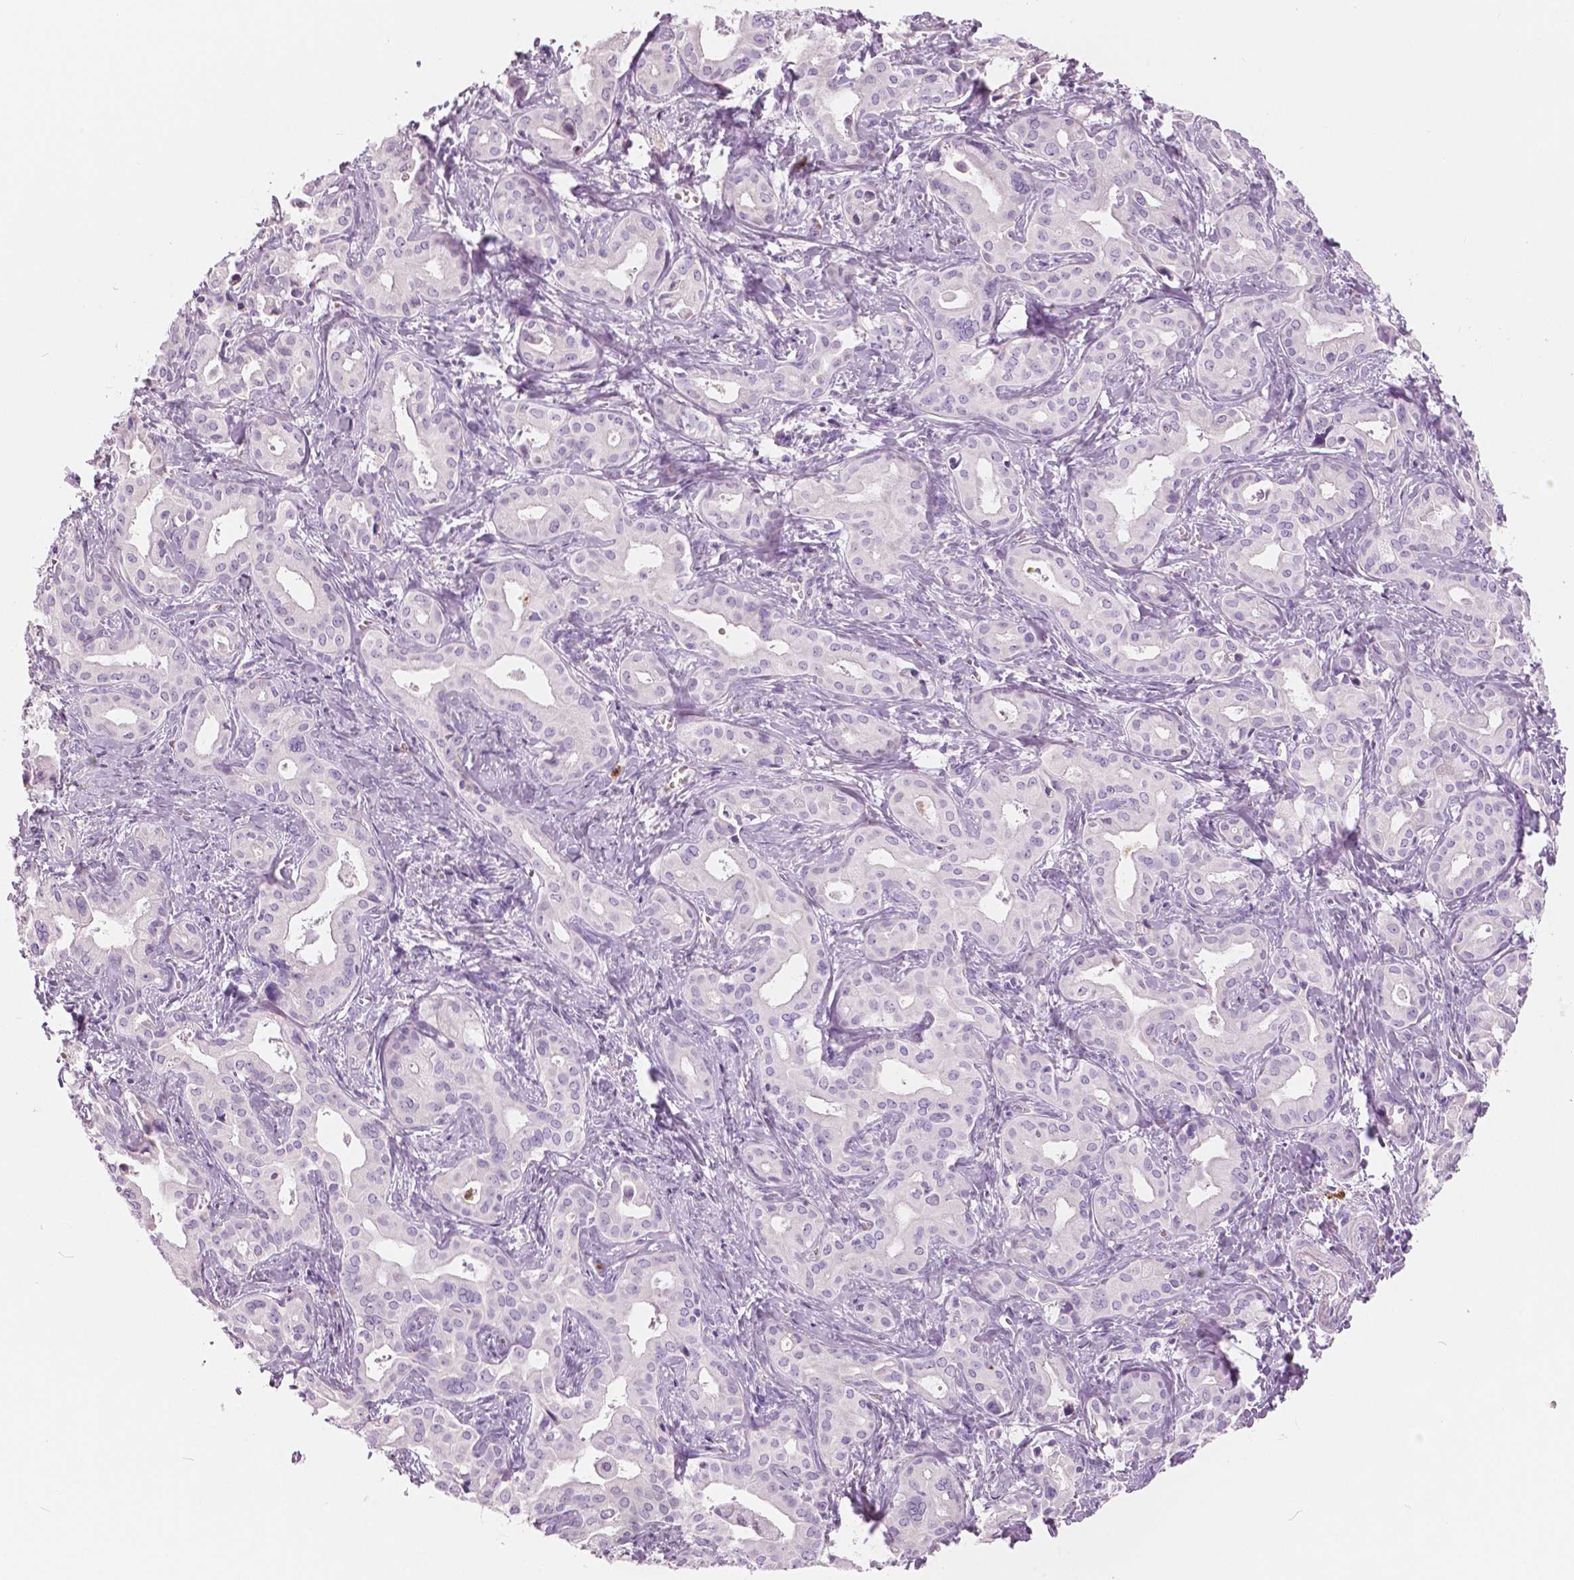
{"staining": {"intensity": "negative", "quantity": "none", "location": "none"}, "tissue": "liver cancer", "cell_type": "Tumor cells", "image_type": "cancer", "snomed": [{"axis": "morphology", "description": "Cholangiocarcinoma"}, {"axis": "topography", "description": "Liver"}], "caption": "A high-resolution micrograph shows immunohistochemistry (IHC) staining of liver cholangiocarcinoma, which reveals no significant expression in tumor cells. (DAB immunohistochemistry visualized using brightfield microscopy, high magnification).", "gene": "CXCR2", "patient": {"sex": "female", "age": 65}}